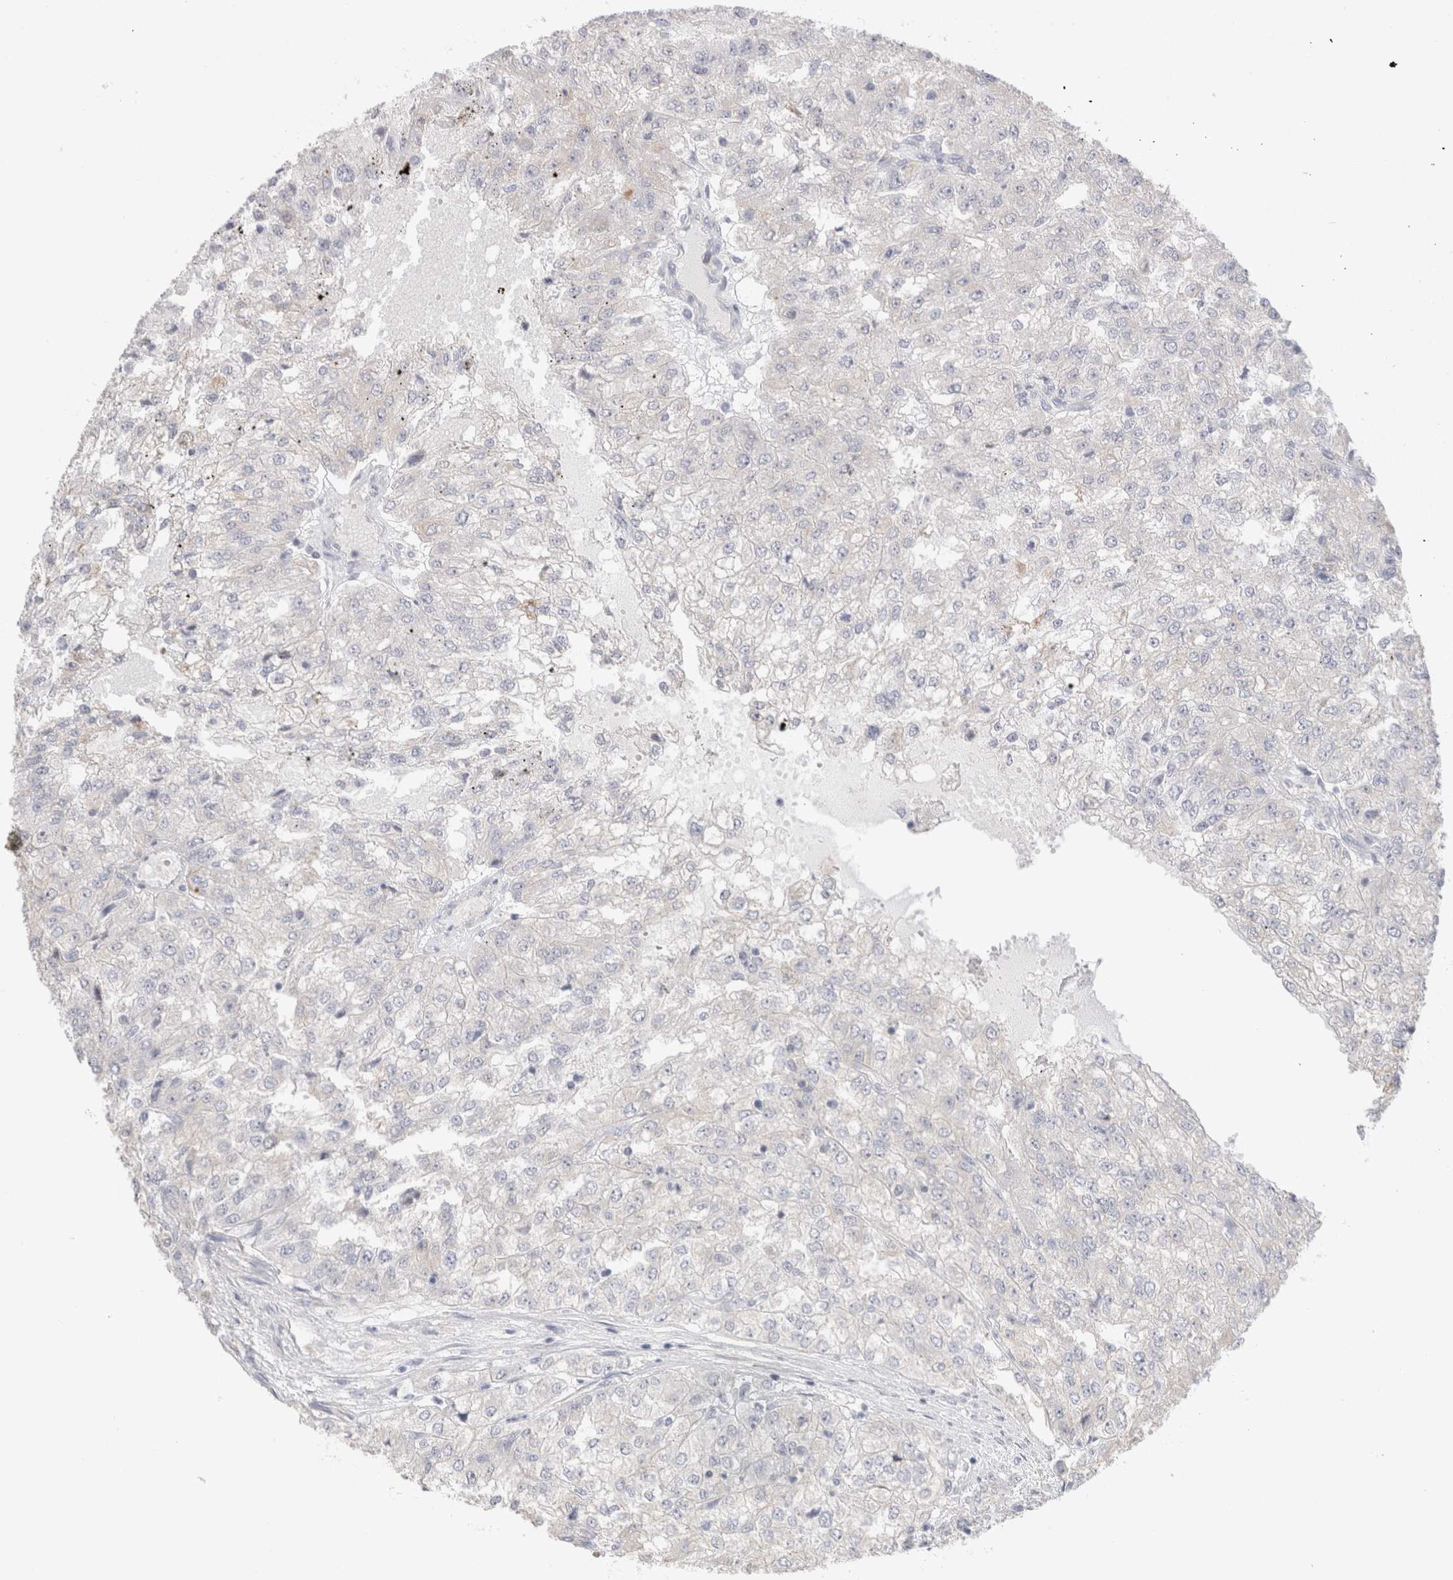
{"staining": {"intensity": "negative", "quantity": "none", "location": "none"}, "tissue": "renal cancer", "cell_type": "Tumor cells", "image_type": "cancer", "snomed": [{"axis": "morphology", "description": "Adenocarcinoma, NOS"}, {"axis": "topography", "description": "Kidney"}], "caption": "High power microscopy photomicrograph of an immunohistochemistry (IHC) micrograph of renal cancer, revealing no significant positivity in tumor cells. (DAB IHC visualized using brightfield microscopy, high magnification).", "gene": "CAPN2", "patient": {"sex": "female", "age": 54}}